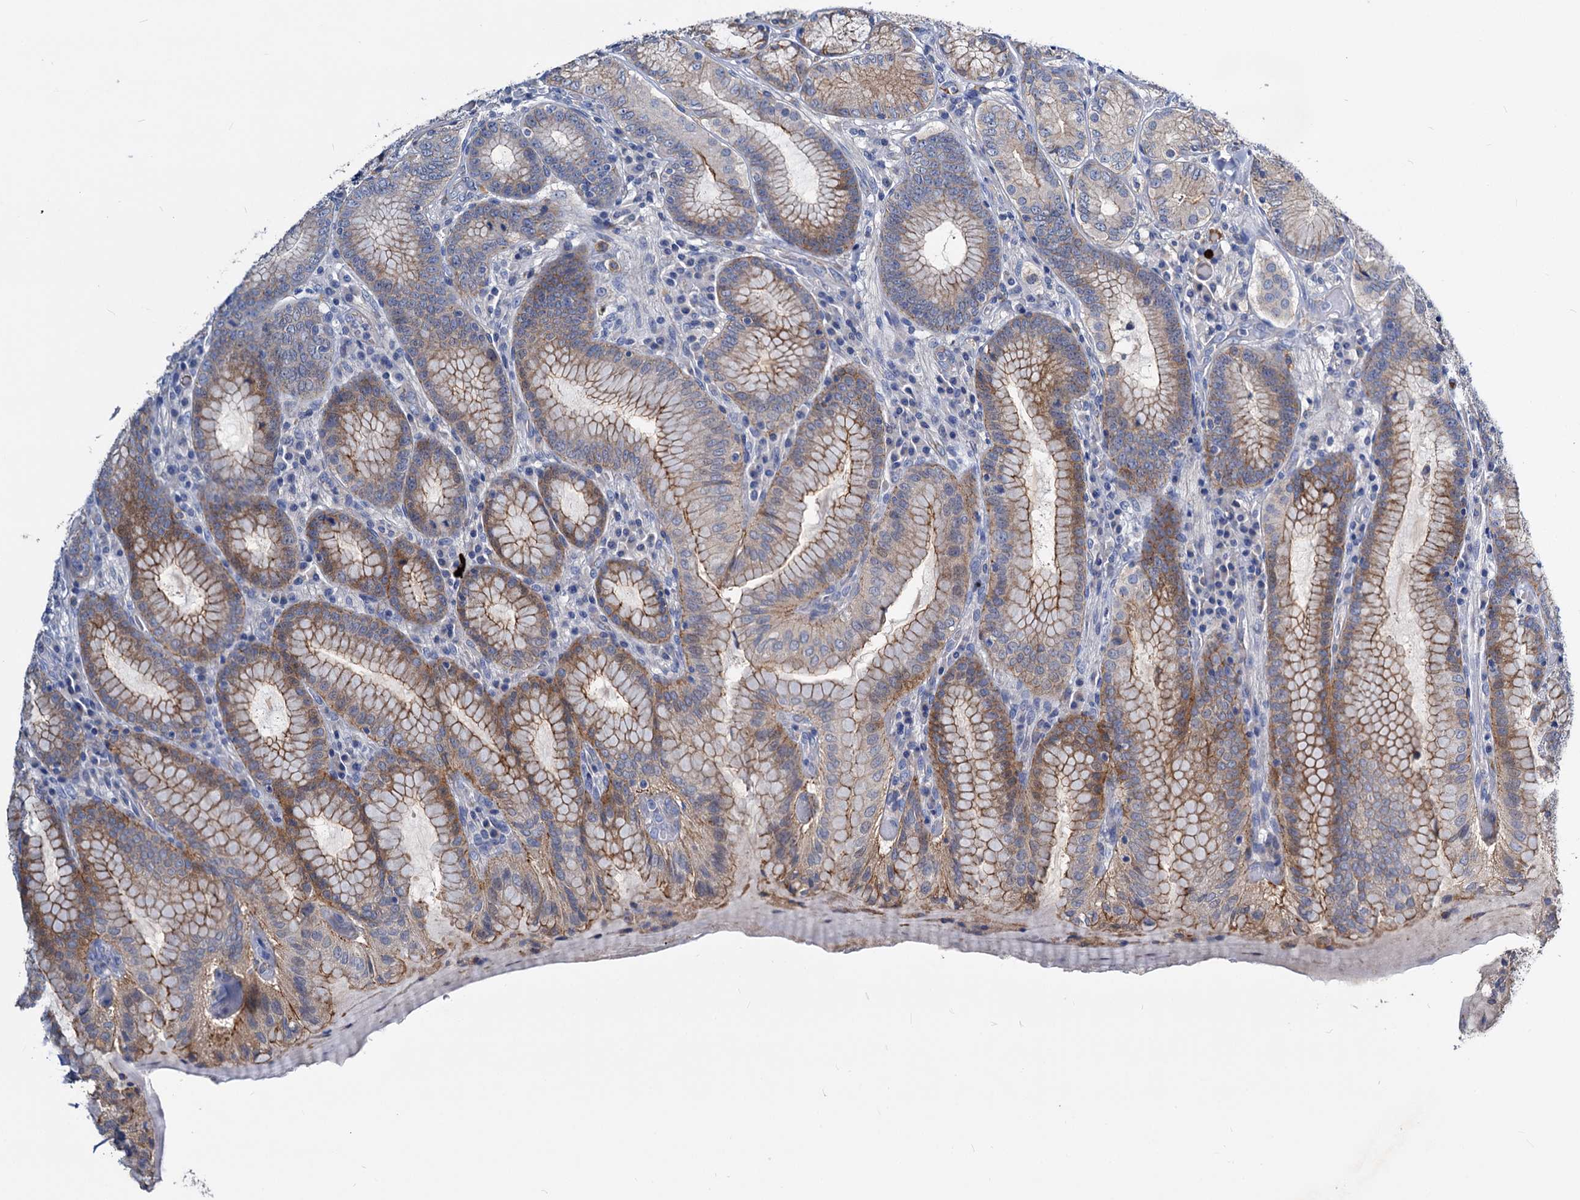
{"staining": {"intensity": "moderate", "quantity": "25%-75%", "location": "cytoplasmic/membranous"}, "tissue": "stomach", "cell_type": "Glandular cells", "image_type": "normal", "snomed": [{"axis": "morphology", "description": "Normal tissue, NOS"}, {"axis": "topography", "description": "Stomach, upper"}, {"axis": "topography", "description": "Stomach, lower"}], "caption": "Unremarkable stomach was stained to show a protein in brown. There is medium levels of moderate cytoplasmic/membranous expression in about 25%-75% of glandular cells.", "gene": "ACY3", "patient": {"sex": "female", "age": 76}}